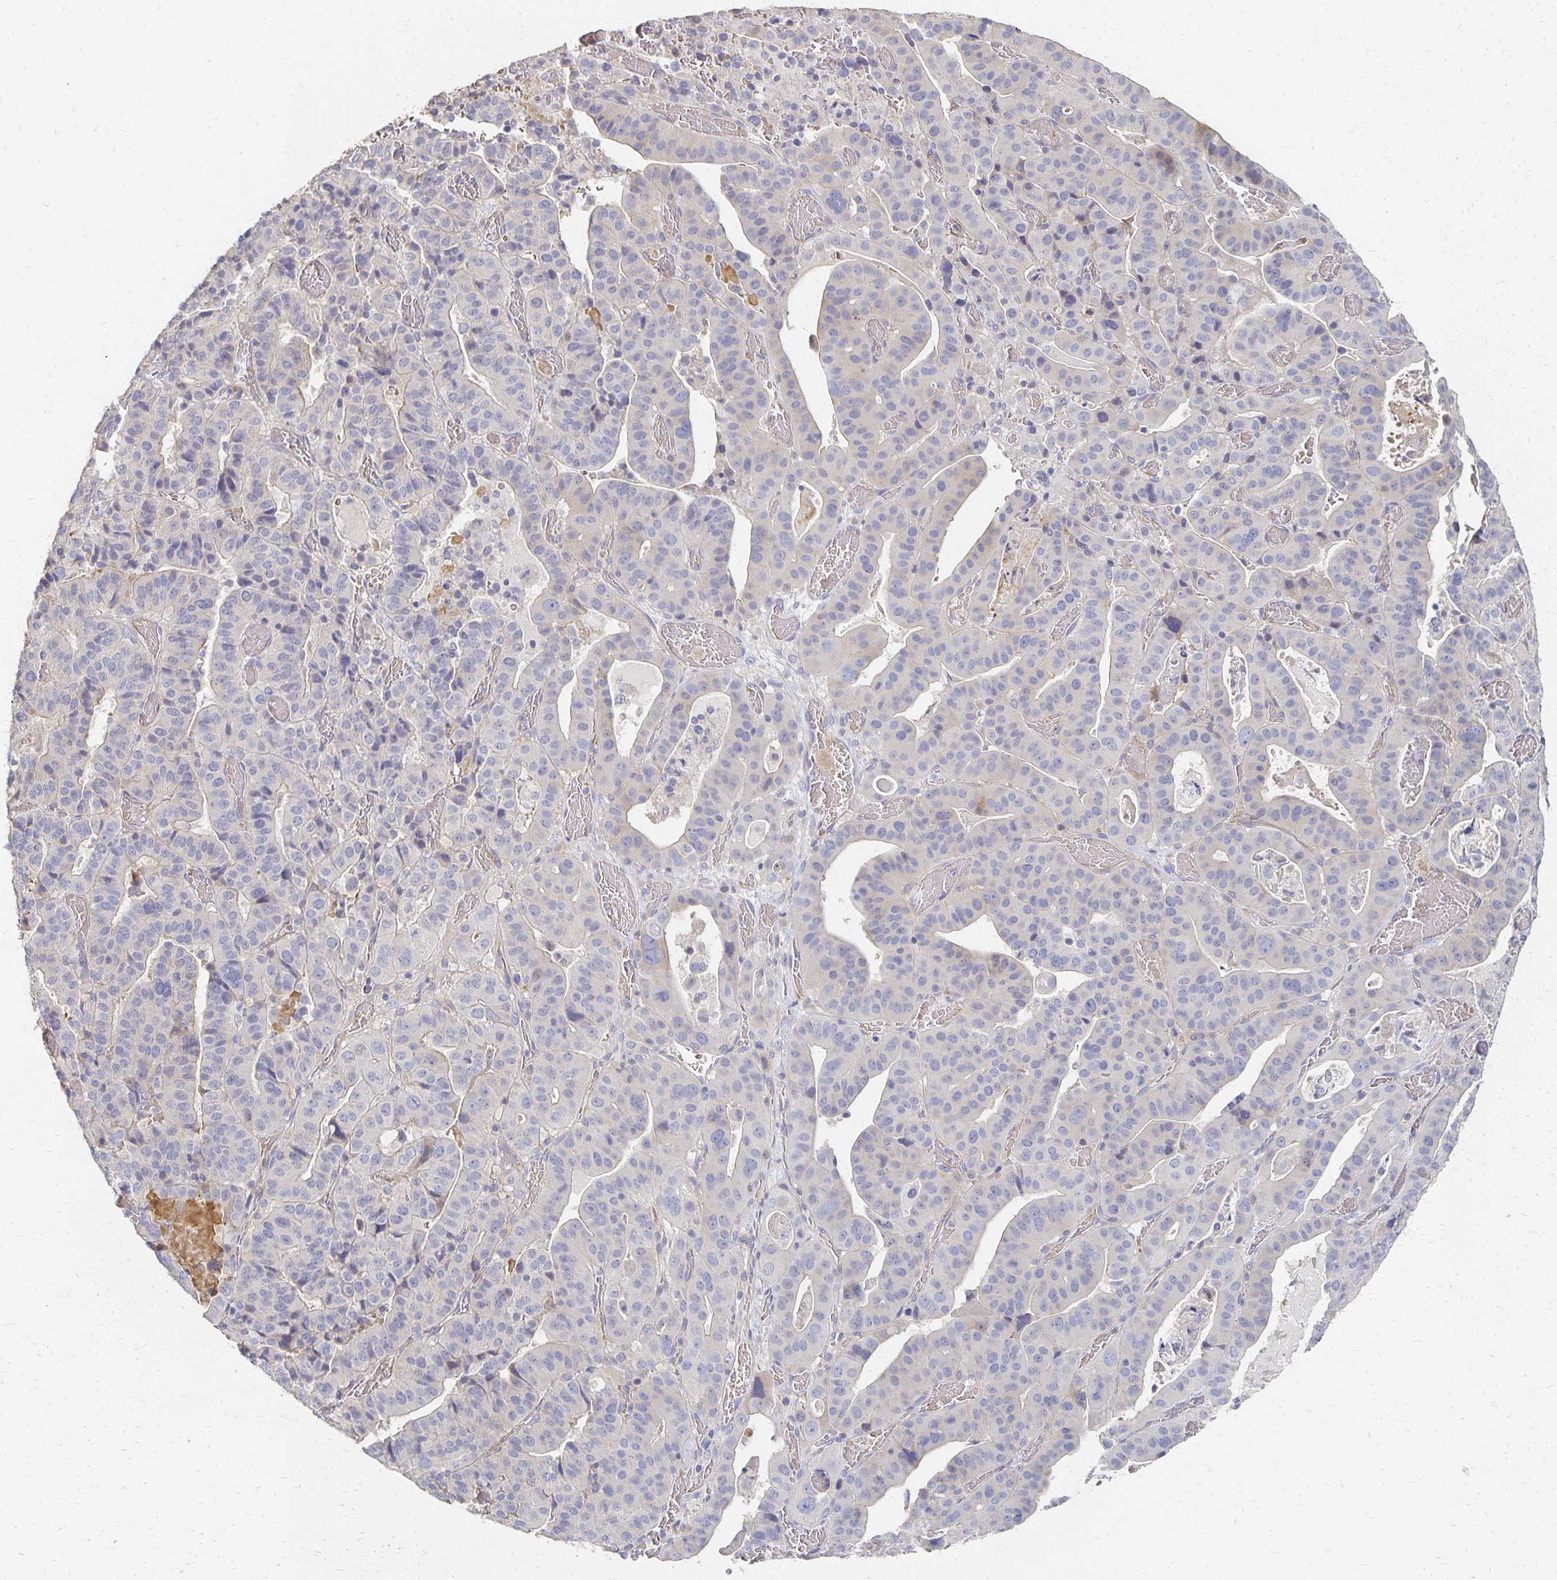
{"staining": {"intensity": "negative", "quantity": "none", "location": "none"}, "tissue": "stomach cancer", "cell_type": "Tumor cells", "image_type": "cancer", "snomed": [{"axis": "morphology", "description": "Adenocarcinoma, NOS"}, {"axis": "topography", "description": "Stomach"}], "caption": "This is an immunohistochemistry (IHC) photomicrograph of adenocarcinoma (stomach). There is no expression in tumor cells.", "gene": "CST6", "patient": {"sex": "male", "age": 48}}